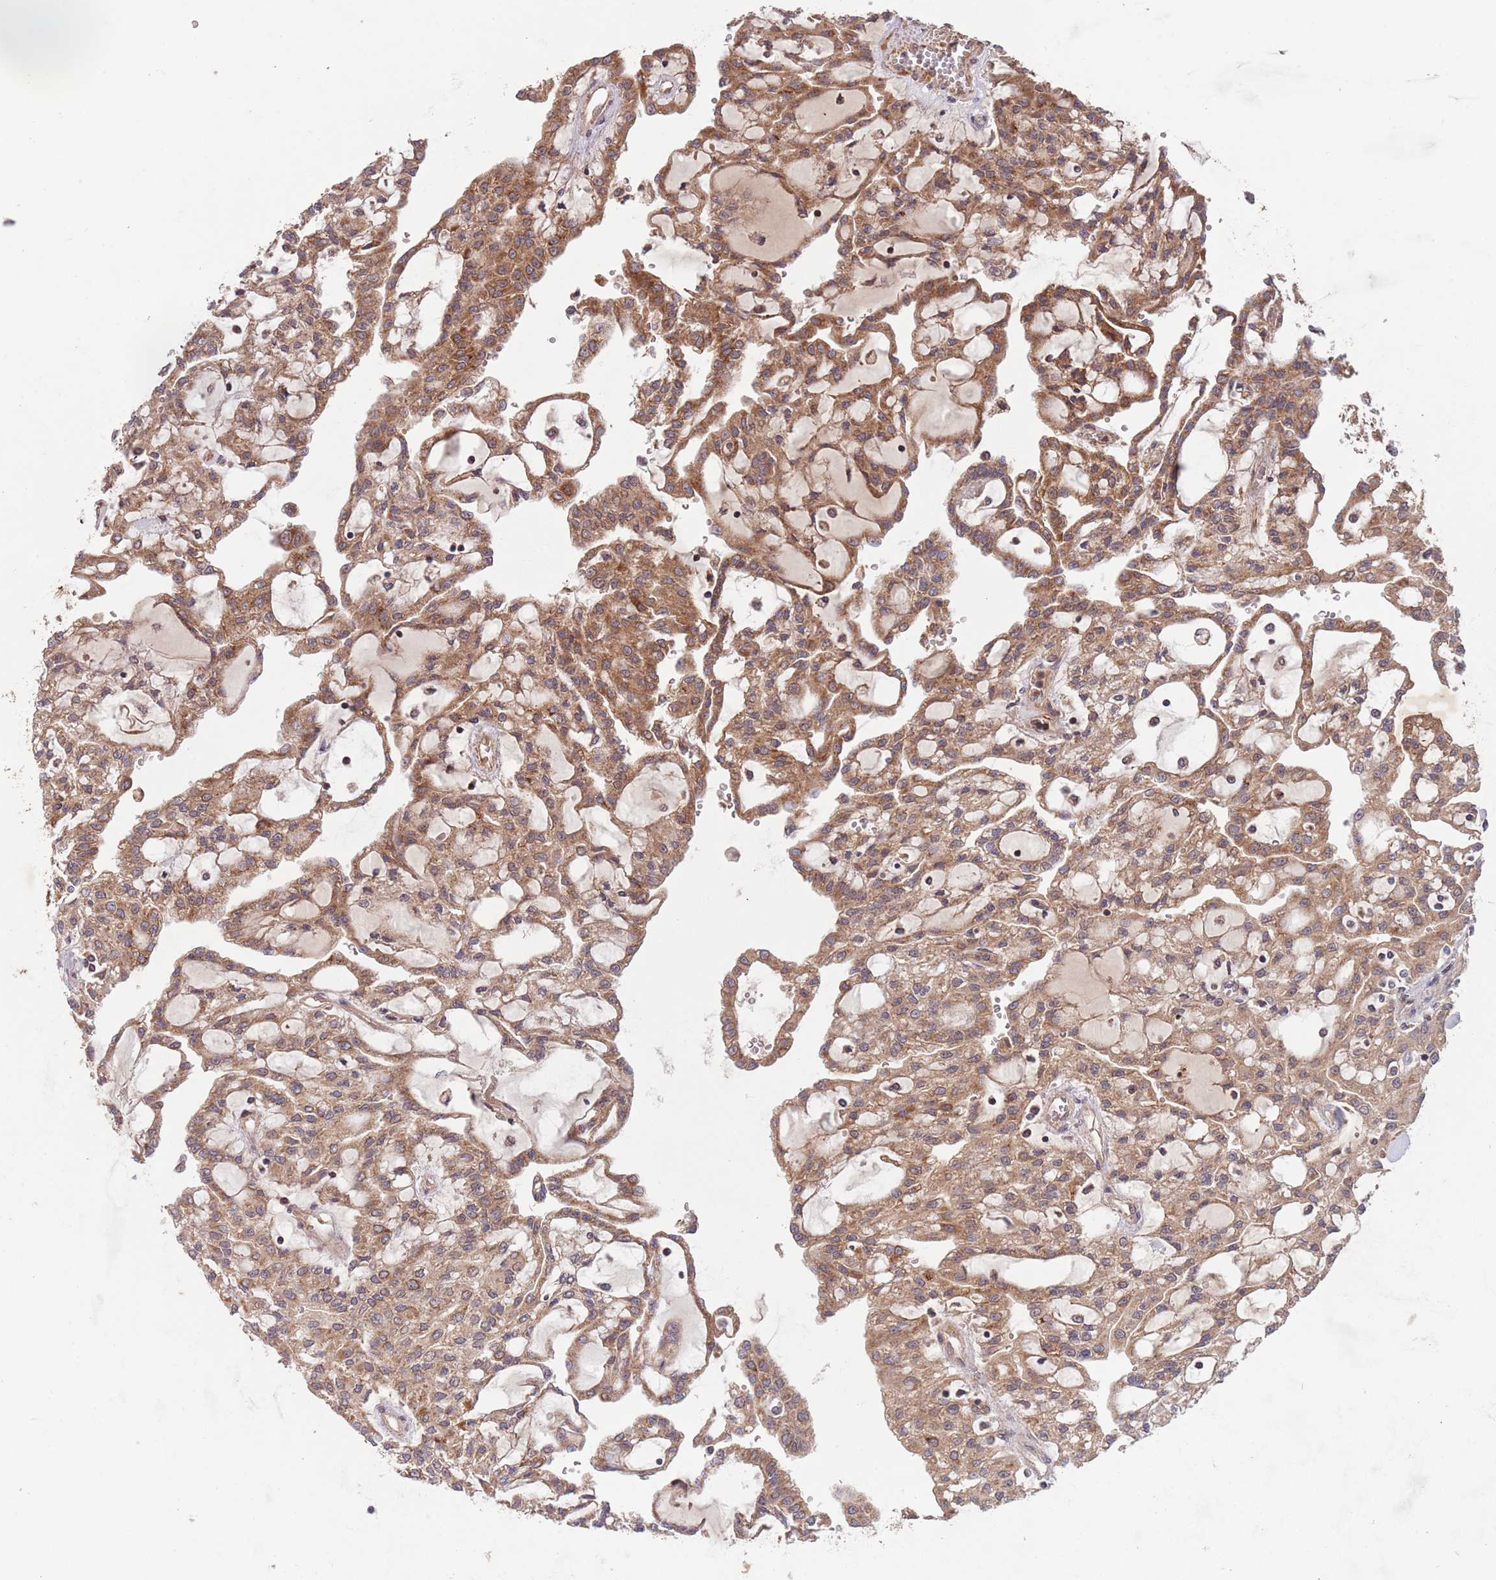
{"staining": {"intensity": "moderate", "quantity": ">75%", "location": "cytoplasmic/membranous"}, "tissue": "renal cancer", "cell_type": "Tumor cells", "image_type": "cancer", "snomed": [{"axis": "morphology", "description": "Adenocarcinoma, NOS"}, {"axis": "topography", "description": "Kidney"}], "caption": "A medium amount of moderate cytoplasmic/membranous expression is present in about >75% of tumor cells in renal adenocarcinoma tissue.", "gene": "MFNG", "patient": {"sex": "male", "age": 63}}